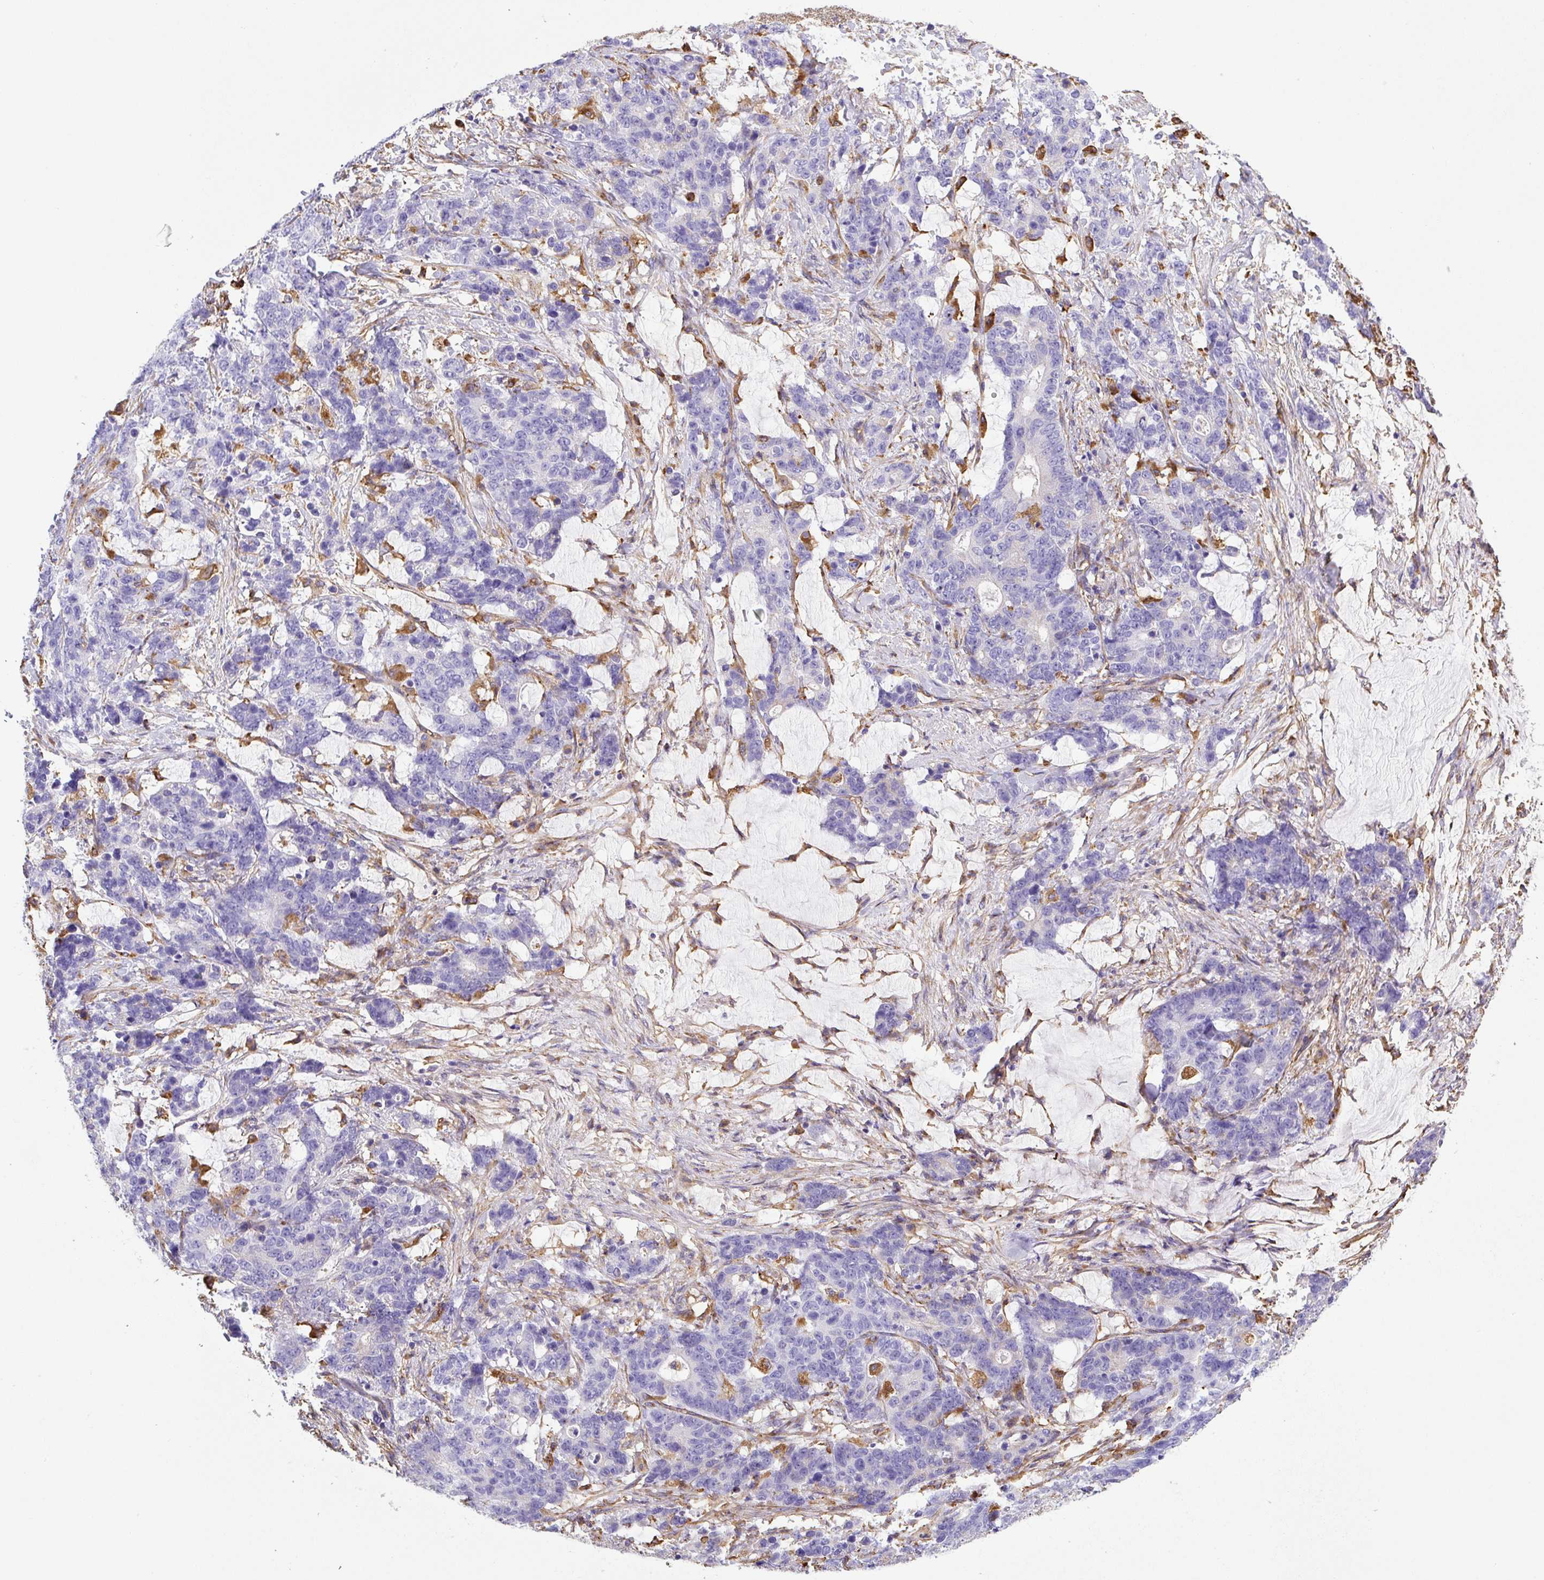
{"staining": {"intensity": "negative", "quantity": "none", "location": "none"}, "tissue": "stomach cancer", "cell_type": "Tumor cells", "image_type": "cancer", "snomed": [{"axis": "morphology", "description": "Normal tissue, NOS"}, {"axis": "morphology", "description": "Adenocarcinoma, NOS"}, {"axis": "topography", "description": "Stomach"}], "caption": "Adenocarcinoma (stomach) was stained to show a protein in brown. There is no significant positivity in tumor cells.", "gene": "MAGEB5", "patient": {"sex": "female", "age": 64}}